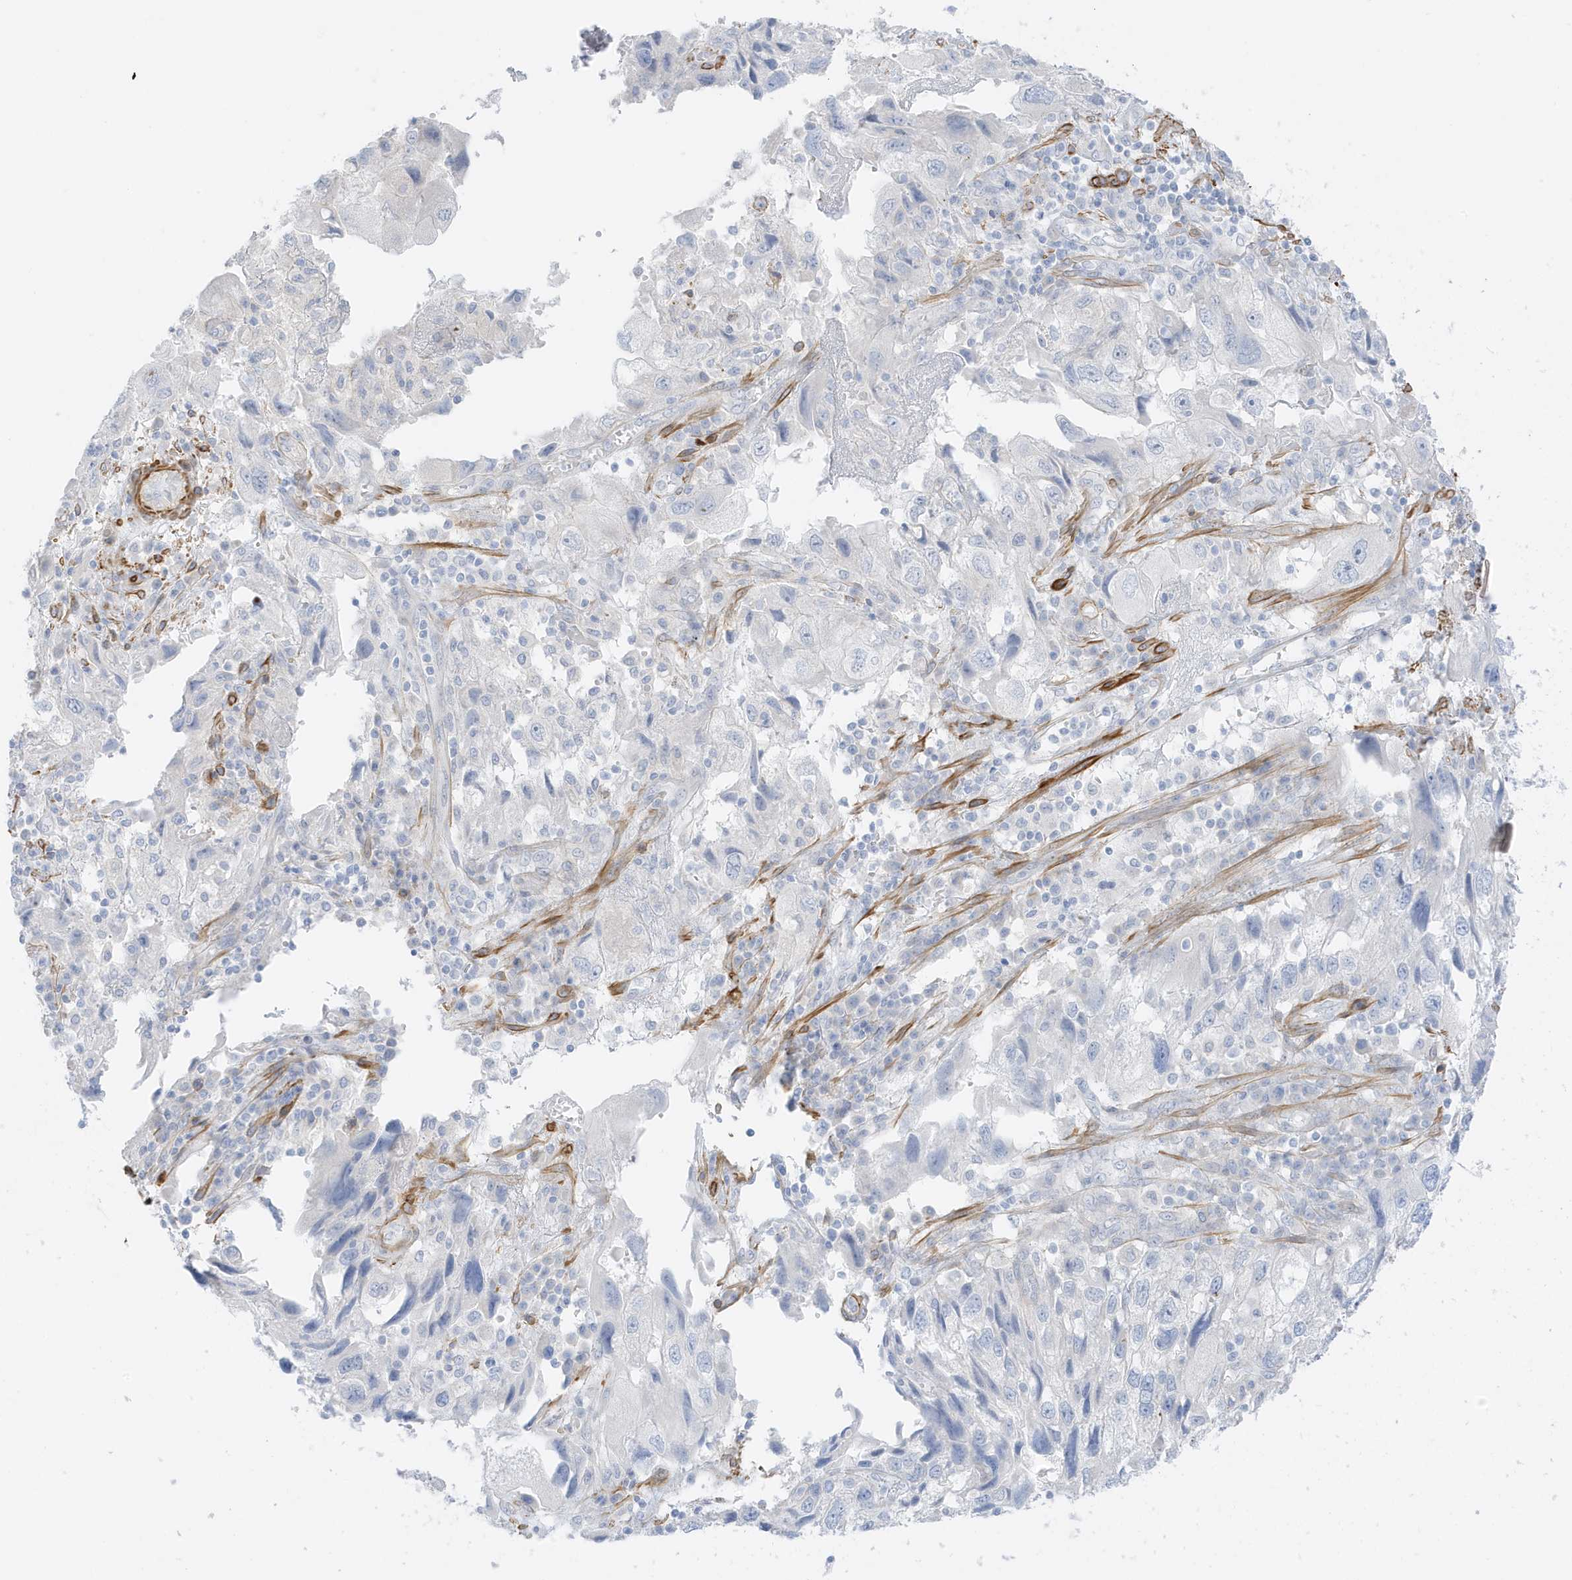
{"staining": {"intensity": "negative", "quantity": "none", "location": "none"}, "tissue": "endometrial cancer", "cell_type": "Tumor cells", "image_type": "cancer", "snomed": [{"axis": "morphology", "description": "Adenocarcinoma, NOS"}, {"axis": "topography", "description": "Endometrium"}], "caption": "High magnification brightfield microscopy of endometrial cancer (adenocarcinoma) stained with DAB (brown) and counterstained with hematoxylin (blue): tumor cells show no significant staining. (DAB (3,3'-diaminobenzidine) IHC, high magnification).", "gene": "SLC22A13", "patient": {"sex": "female", "age": 49}}